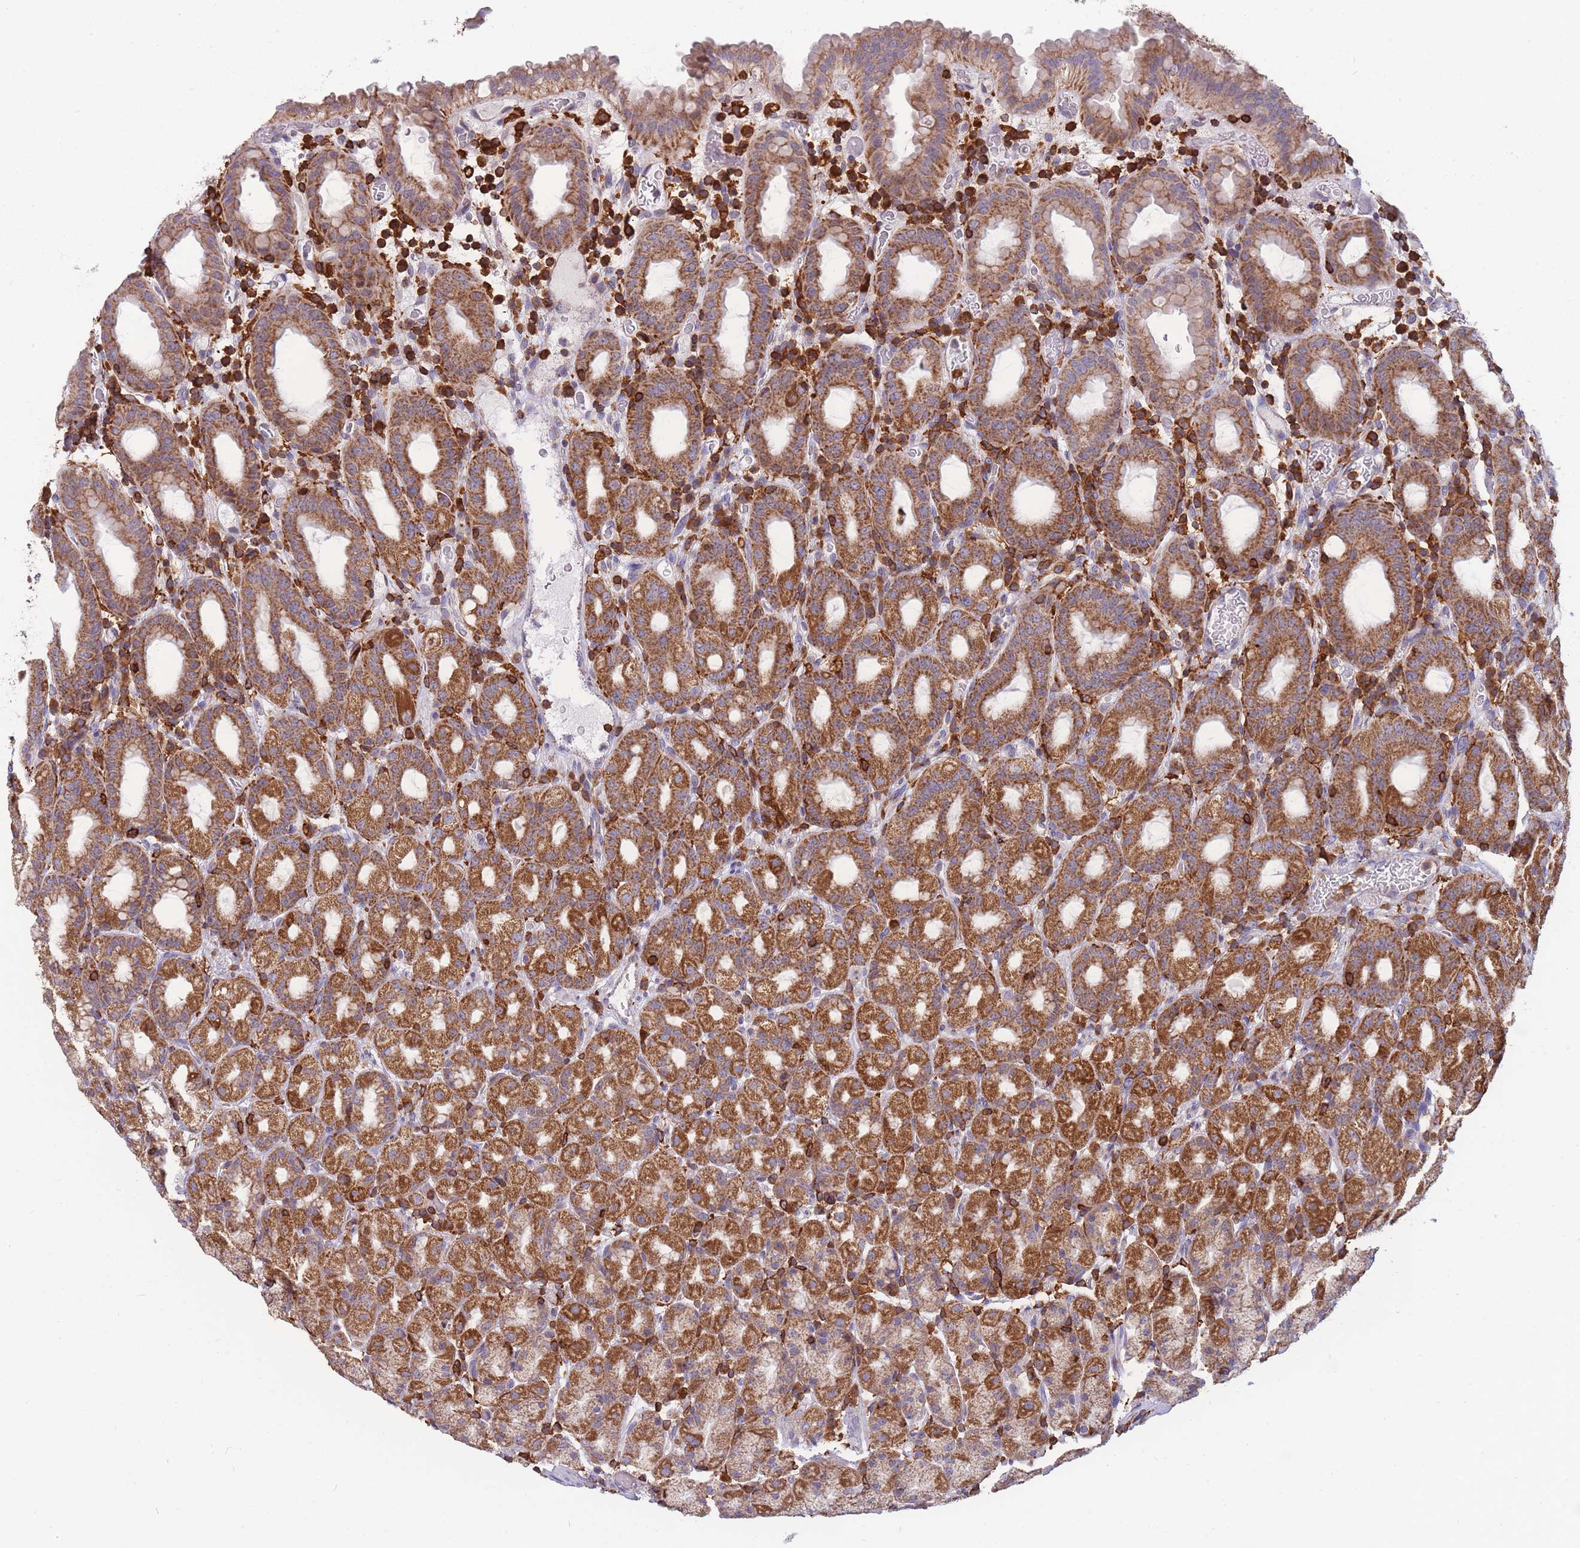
{"staining": {"intensity": "moderate", "quantity": ">75%", "location": "cytoplasmic/membranous"}, "tissue": "stomach", "cell_type": "Glandular cells", "image_type": "normal", "snomed": [{"axis": "morphology", "description": "Normal tissue, NOS"}, {"axis": "topography", "description": "Stomach, upper"}, {"axis": "topography", "description": "Stomach, lower"}, {"axis": "topography", "description": "Small intestine"}], "caption": "The photomicrograph shows immunohistochemical staining of benign stomach. There is moderate cytoplasmic/membranous expression is present in about >75% of glandular cells. The staining was performed using DAB (3,3'-diaminobenzidine) to visualize the protein expression in brown, while the nuclei were stained in blue with hematoxylin (Magnification: 20x).", "gene": "MRPL54", "patient": {"sex": "male", "age": 68}}